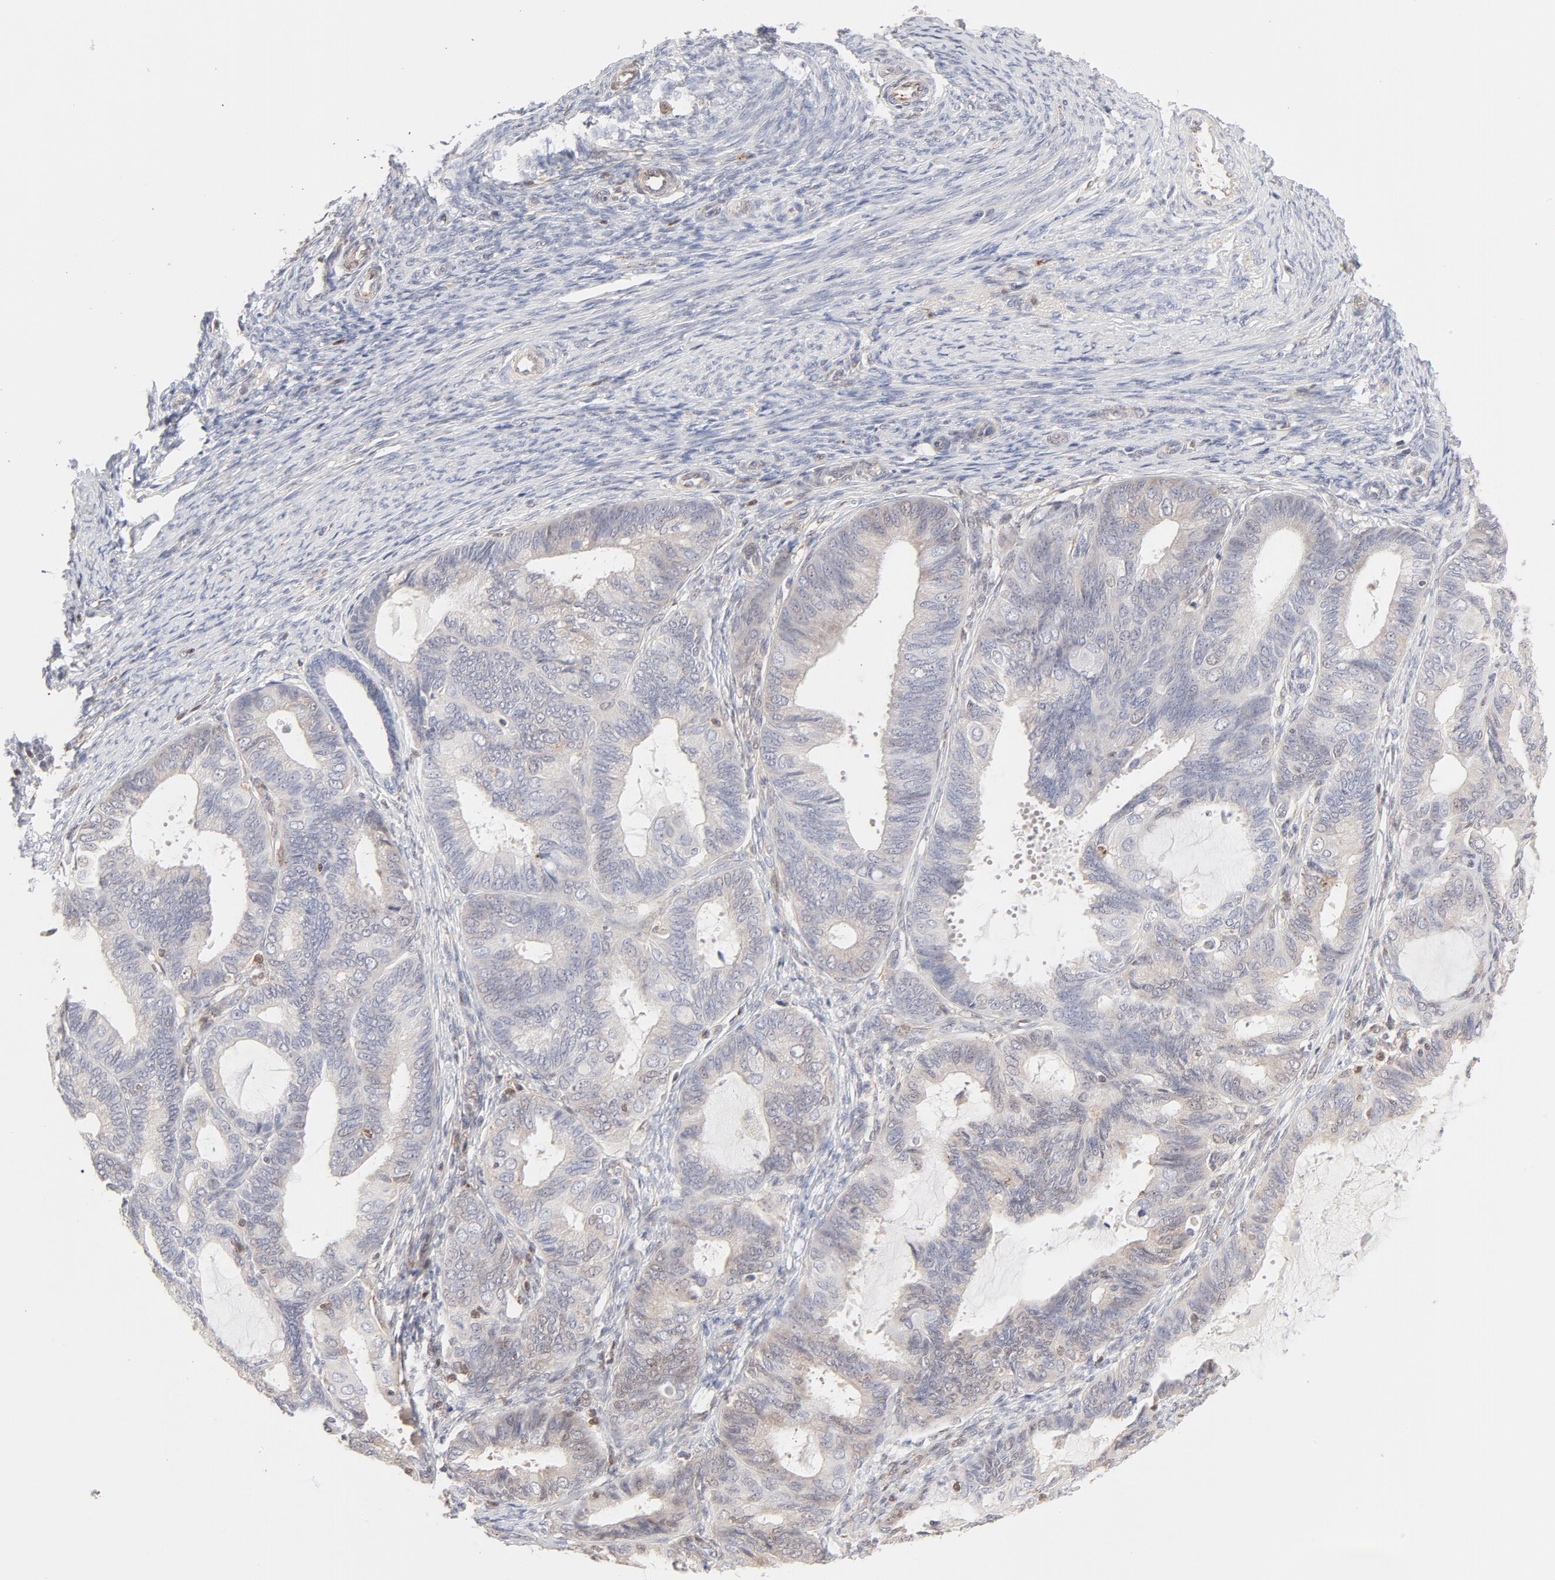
{"staining": {"intensity": "negative", "quantity": "none", "location": "none"}, "tissue": "endometrial cancer", "cell_type": "Tumor cells", "image_type": "cancer", "snomed": [{"axis": "morphology", "description": "Adenocarcinoma, NOS"}, {"axis": "topography", "description": "Endometrium"}], "caption": "Human endometrial cancer stained for a protein using immunohistochemistry demonstrates no positivity in tumor cells.", "gene": "CDK6", "patient": {"sex": "female", "age": 63}}